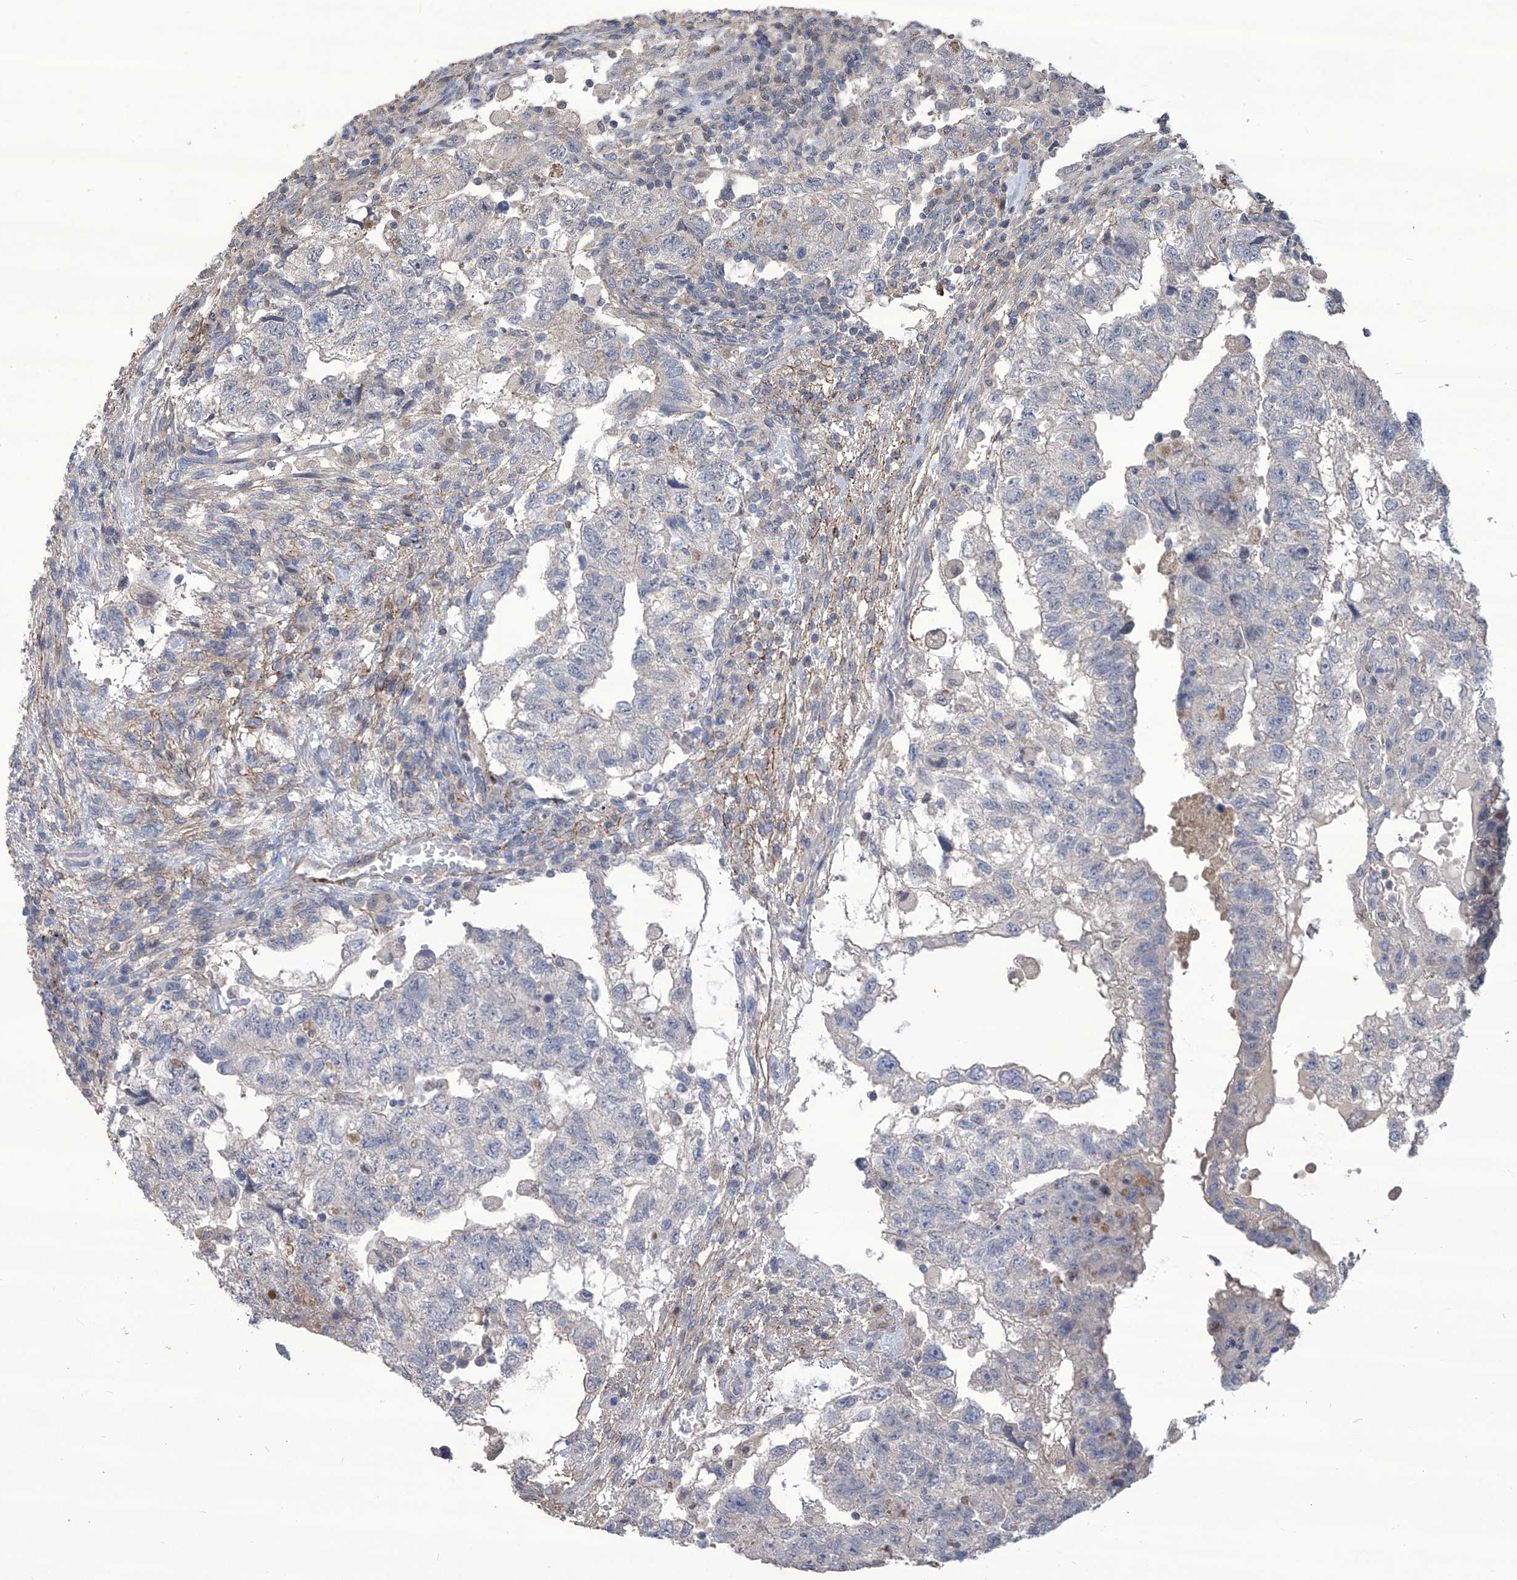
{"staining": {"intensity": "negative", "quantity": "none", "location": "none"}, "tissue": "testis cancer", "cell_type": "Tumor cells", "image_type": "cancer", "snomed": [{"axis": "morphology", "description": "Carcinoma, Embryonal, NOS"}, {"axis": "topography", "description": "Testis"}], "caption": "Tumor cells show no significant protein positivity in embryonal carcinoma (testis).", "gene": "TXNIP", "patient": {"sex": "male", "age": 36}}